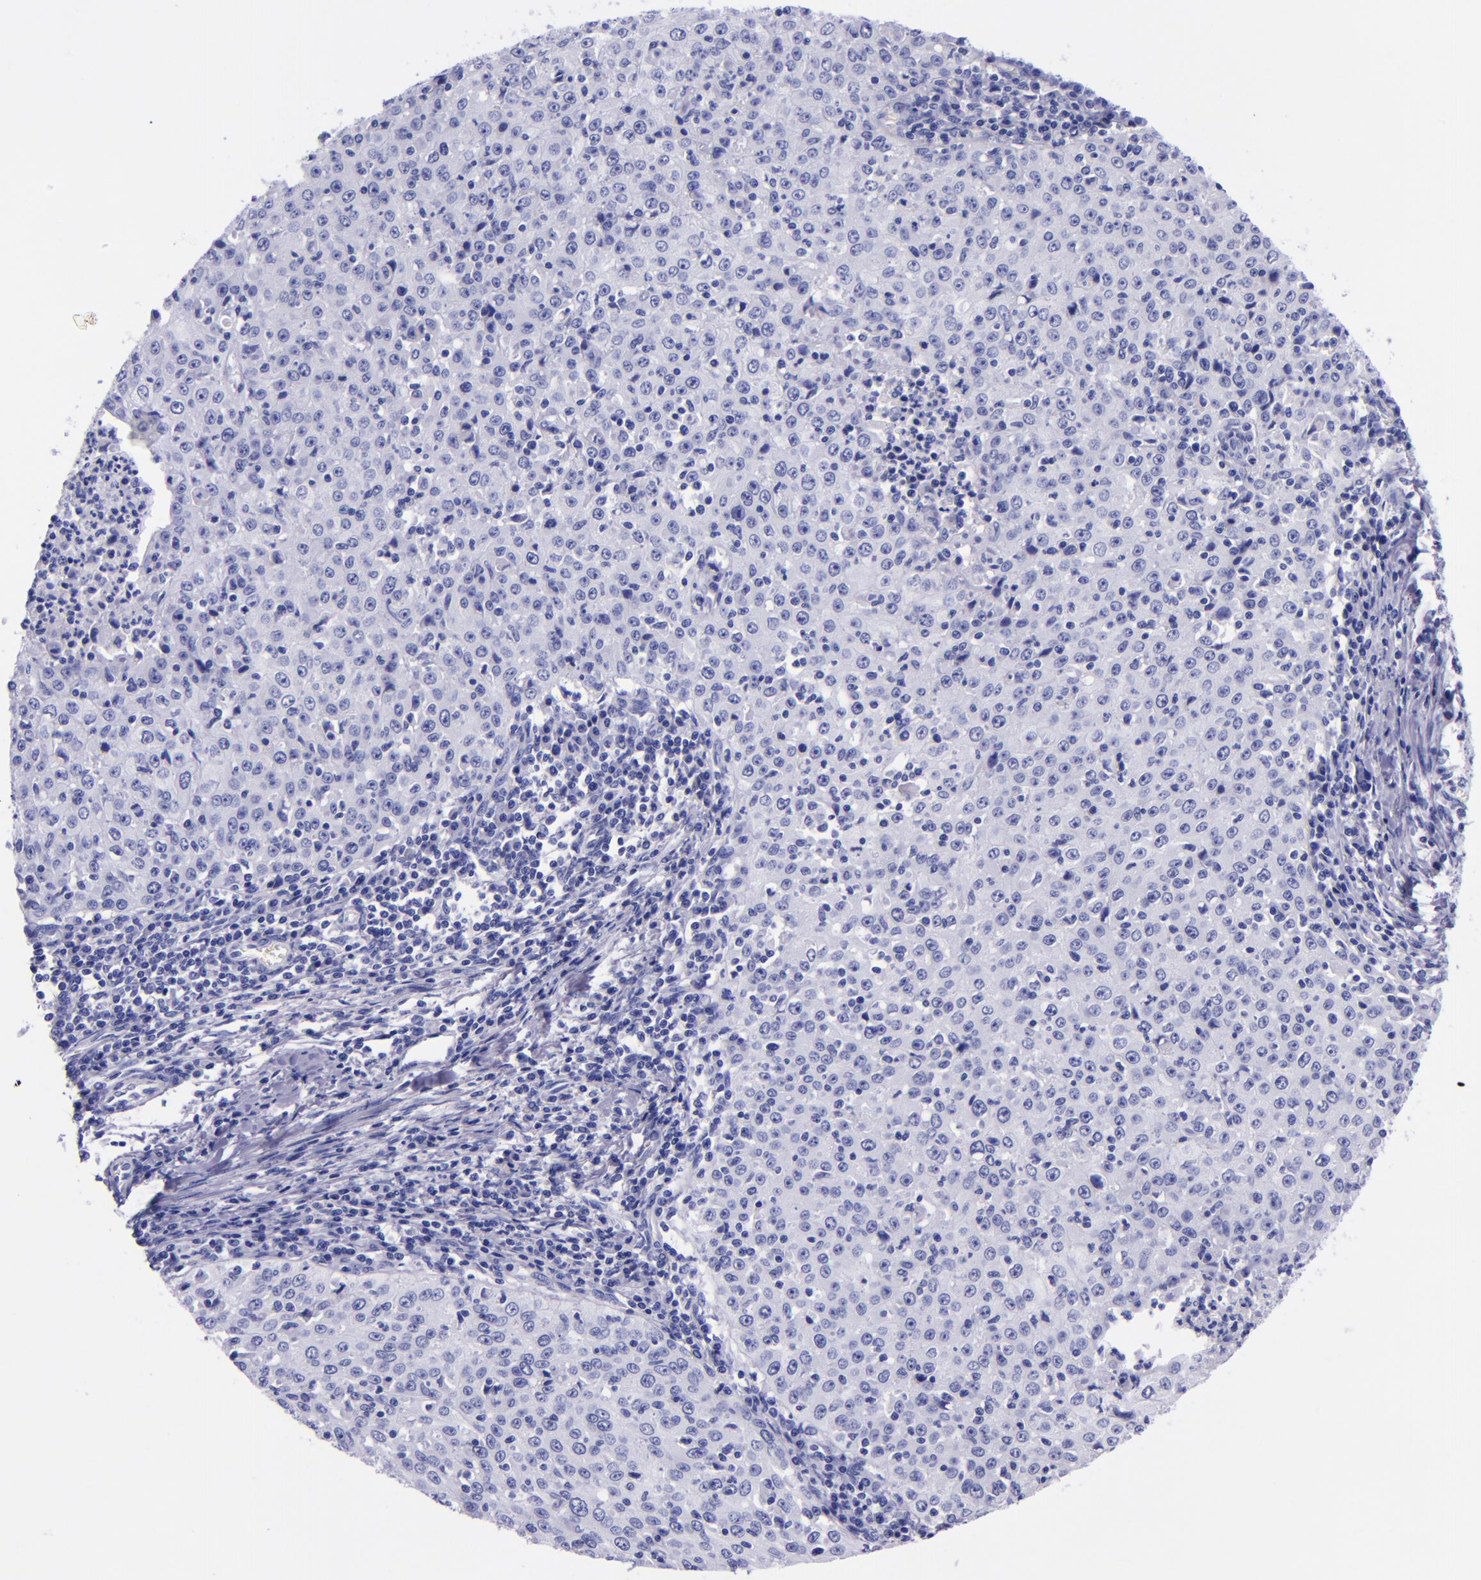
{"staining": {"intensity": "negative", "quantity": "none", "location": "none"}, "tissue": "cervical cancer", "cell_type": "Tumor cells", "image_type": "cancer", "snomed": [{"axis": "morphology", "description": "Squamous cell carcinoma, NOS"}, {"axis": "topography", "description": "Cervix"}], "caption": "Immunohistochemistry (IHC) histopathology image of squamous cell carcinoma (cervical) stained for a protein (brown), which displays no positivity in tumor cells.", "gene": "MBP", "patient": {"sex": "female", "age": 27}}